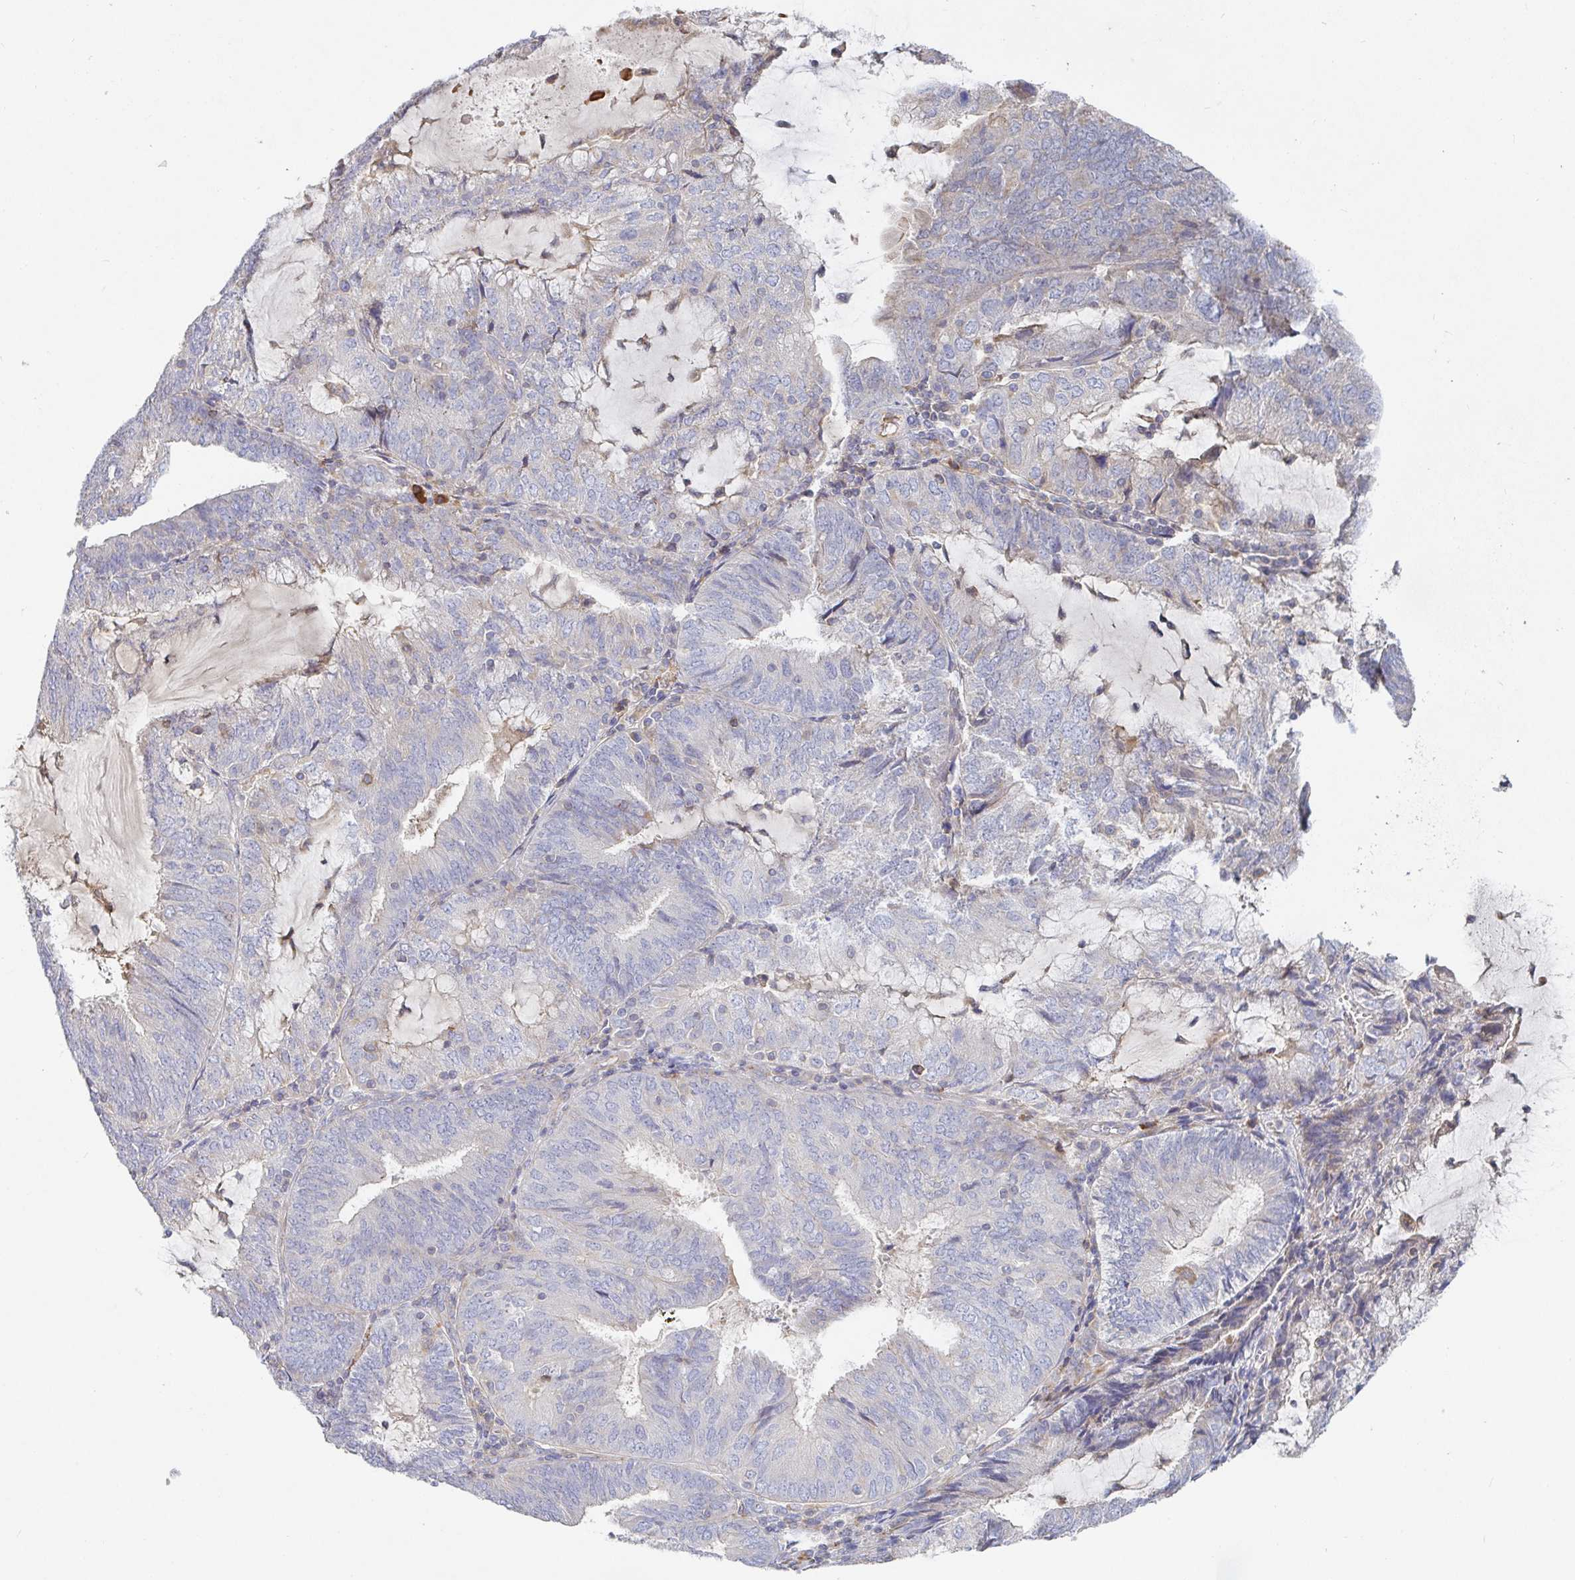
{"staining": {"intensity": "negative", "quantity": "none", "location": "none"}, "tissue": "endometrial cancer", "cell_type": "Tumor cells", "image_type": "cancer", "snomed": [{"axis": "morphology", "description": "Adenocarcinoma, NOS"}, {"axis": "topography", "description": "Endometrium"}], "caption": "Protein analysis of endometrial adenocarcinoma reveals no significant positivity in tumor cells.", "gene": "IRAK2", "patient": {"sex": "female", "age": 81}}